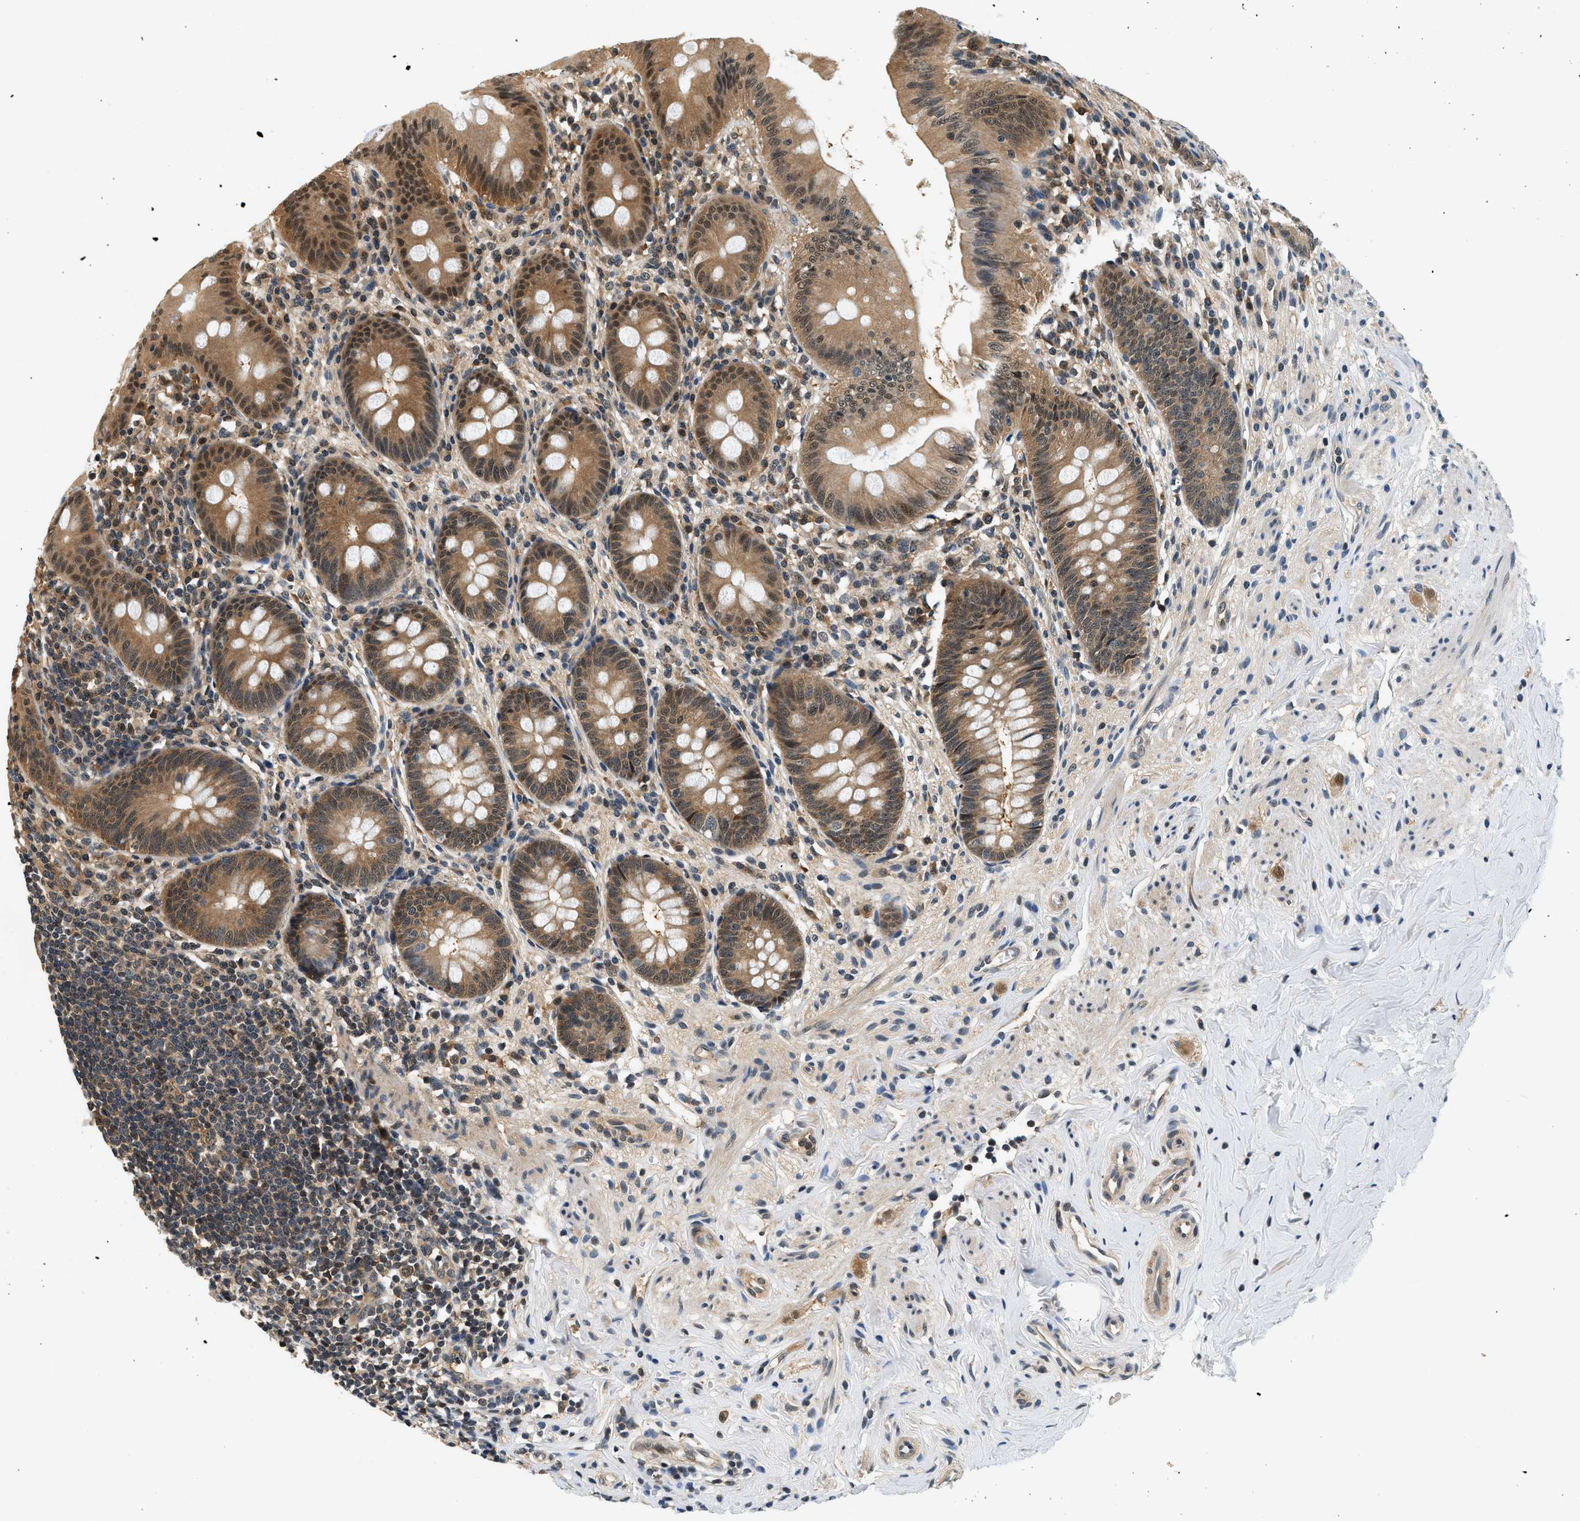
{"staining": {"intensity": "moderate", "quantity": ">75%", "location": "cytoplasmic/membranous,nuclear"}, "tissue": "appendix", "cell_type": "Glandular cells", "image_type": "normal", "snomed": [{"axis": "morphology", "description": "Normal tissue, NOS"}, {"axis": "topography", "description": "Appendix"}], "caption": "This photomicrograph demonstrates normal appendix stained with immunohistochemistry to label a protein in brown. The cytoplasmic/membranous,nuclear of glandular cells show moderate positivity for the protein. Nuclei are counter-stained blue.", "gene": "PSMD3", "patient": {"sex": "male", "age": 56}}